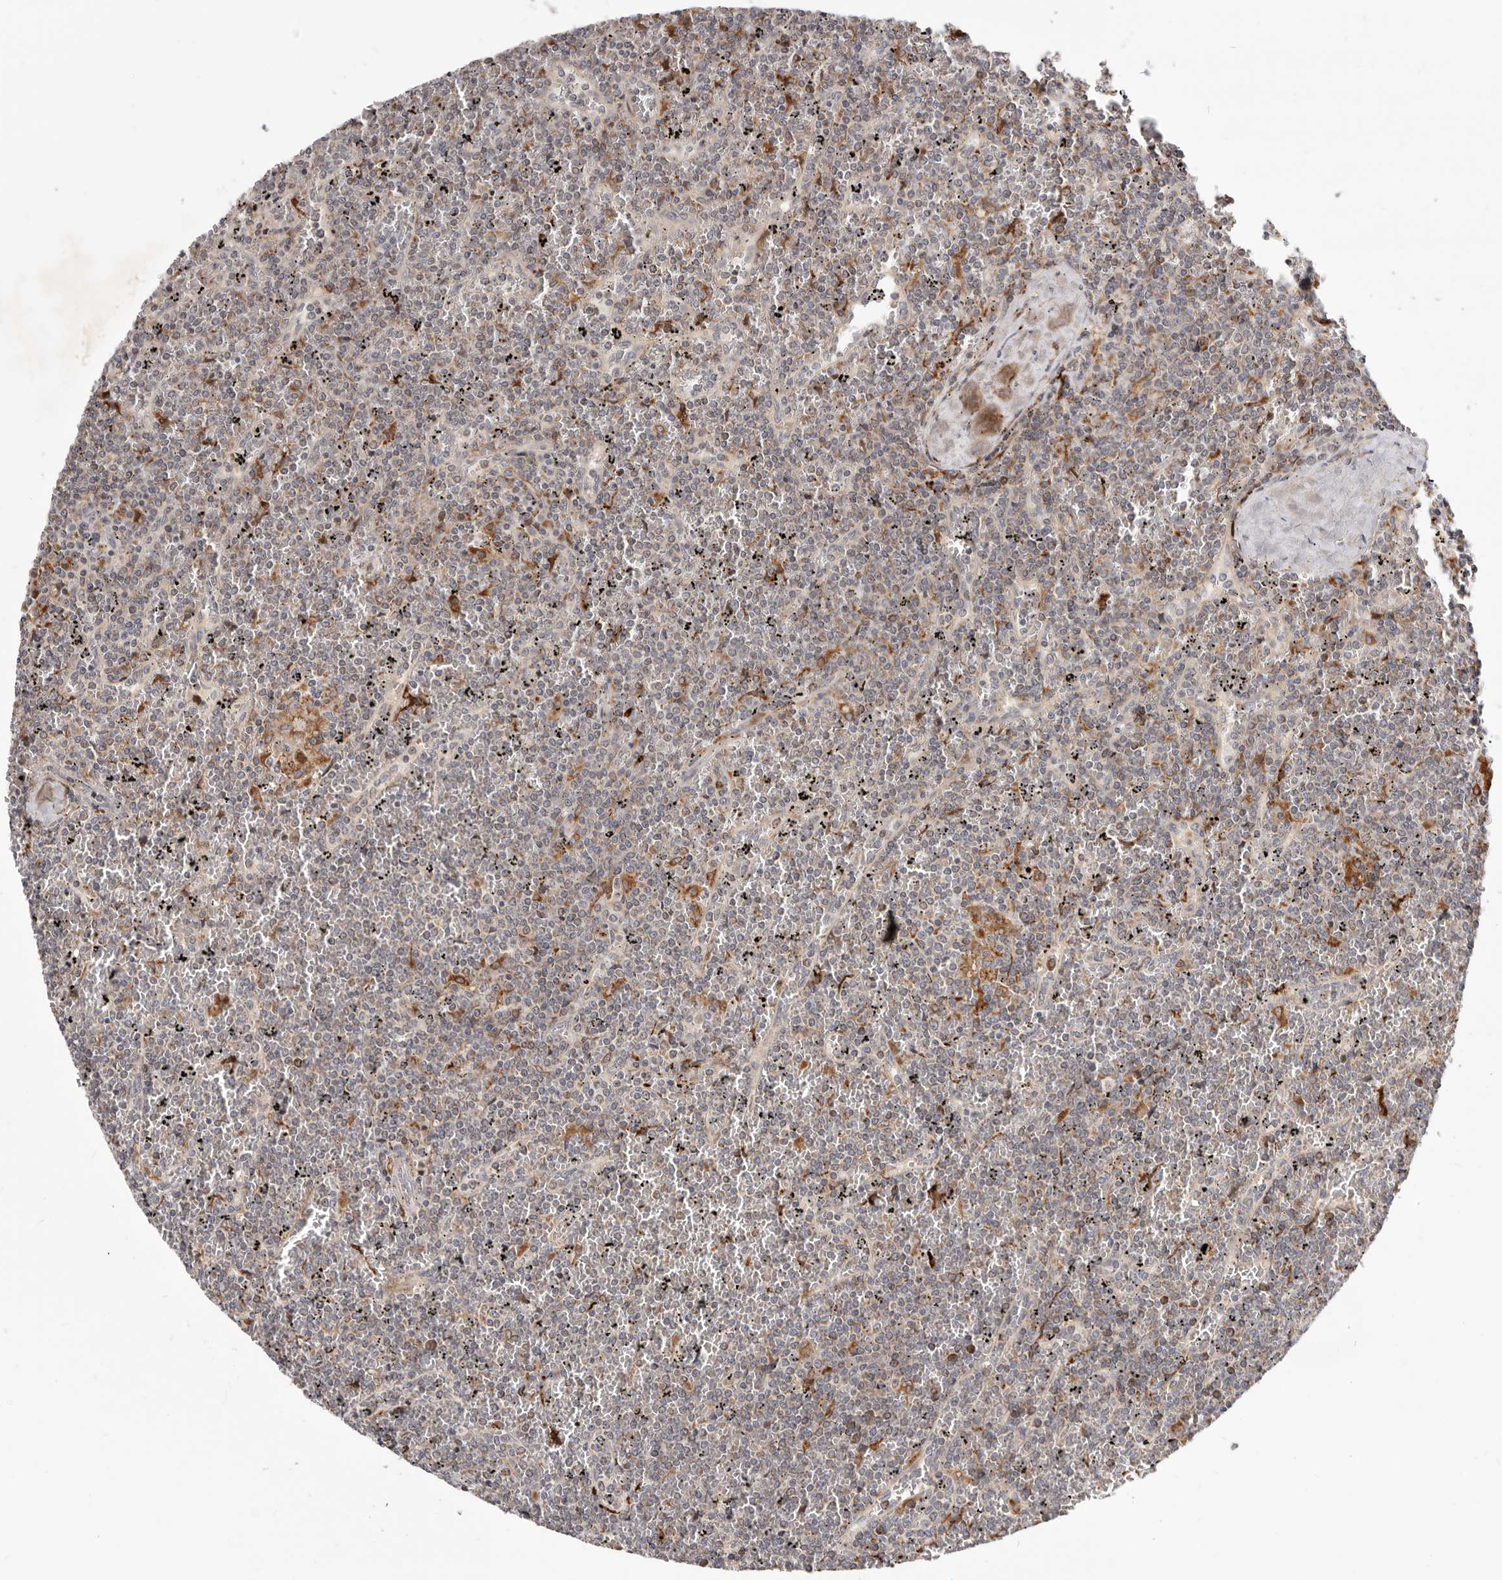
{"staining": {"intensity": "negative", "quantity": "none", "location": "none"}, "tissue": "lymphoma", "cell_type": "Tumor cells", "image_type": "cancer", "snomed": [{"axis": "morphology", "description": "Malignant lymphoma, non-Hodgkin's type, Low grade"}, {"axis": "topography", "description": "Spleen"}], "caption": "The immunohistochemistry photomicrograph has no significant staining in tumor cells of low-grade malignant lymphoma, non-Hodgkin's type tissue.", "gene": "TOR3A", "patient": {"sex": "female", "age": 19}}